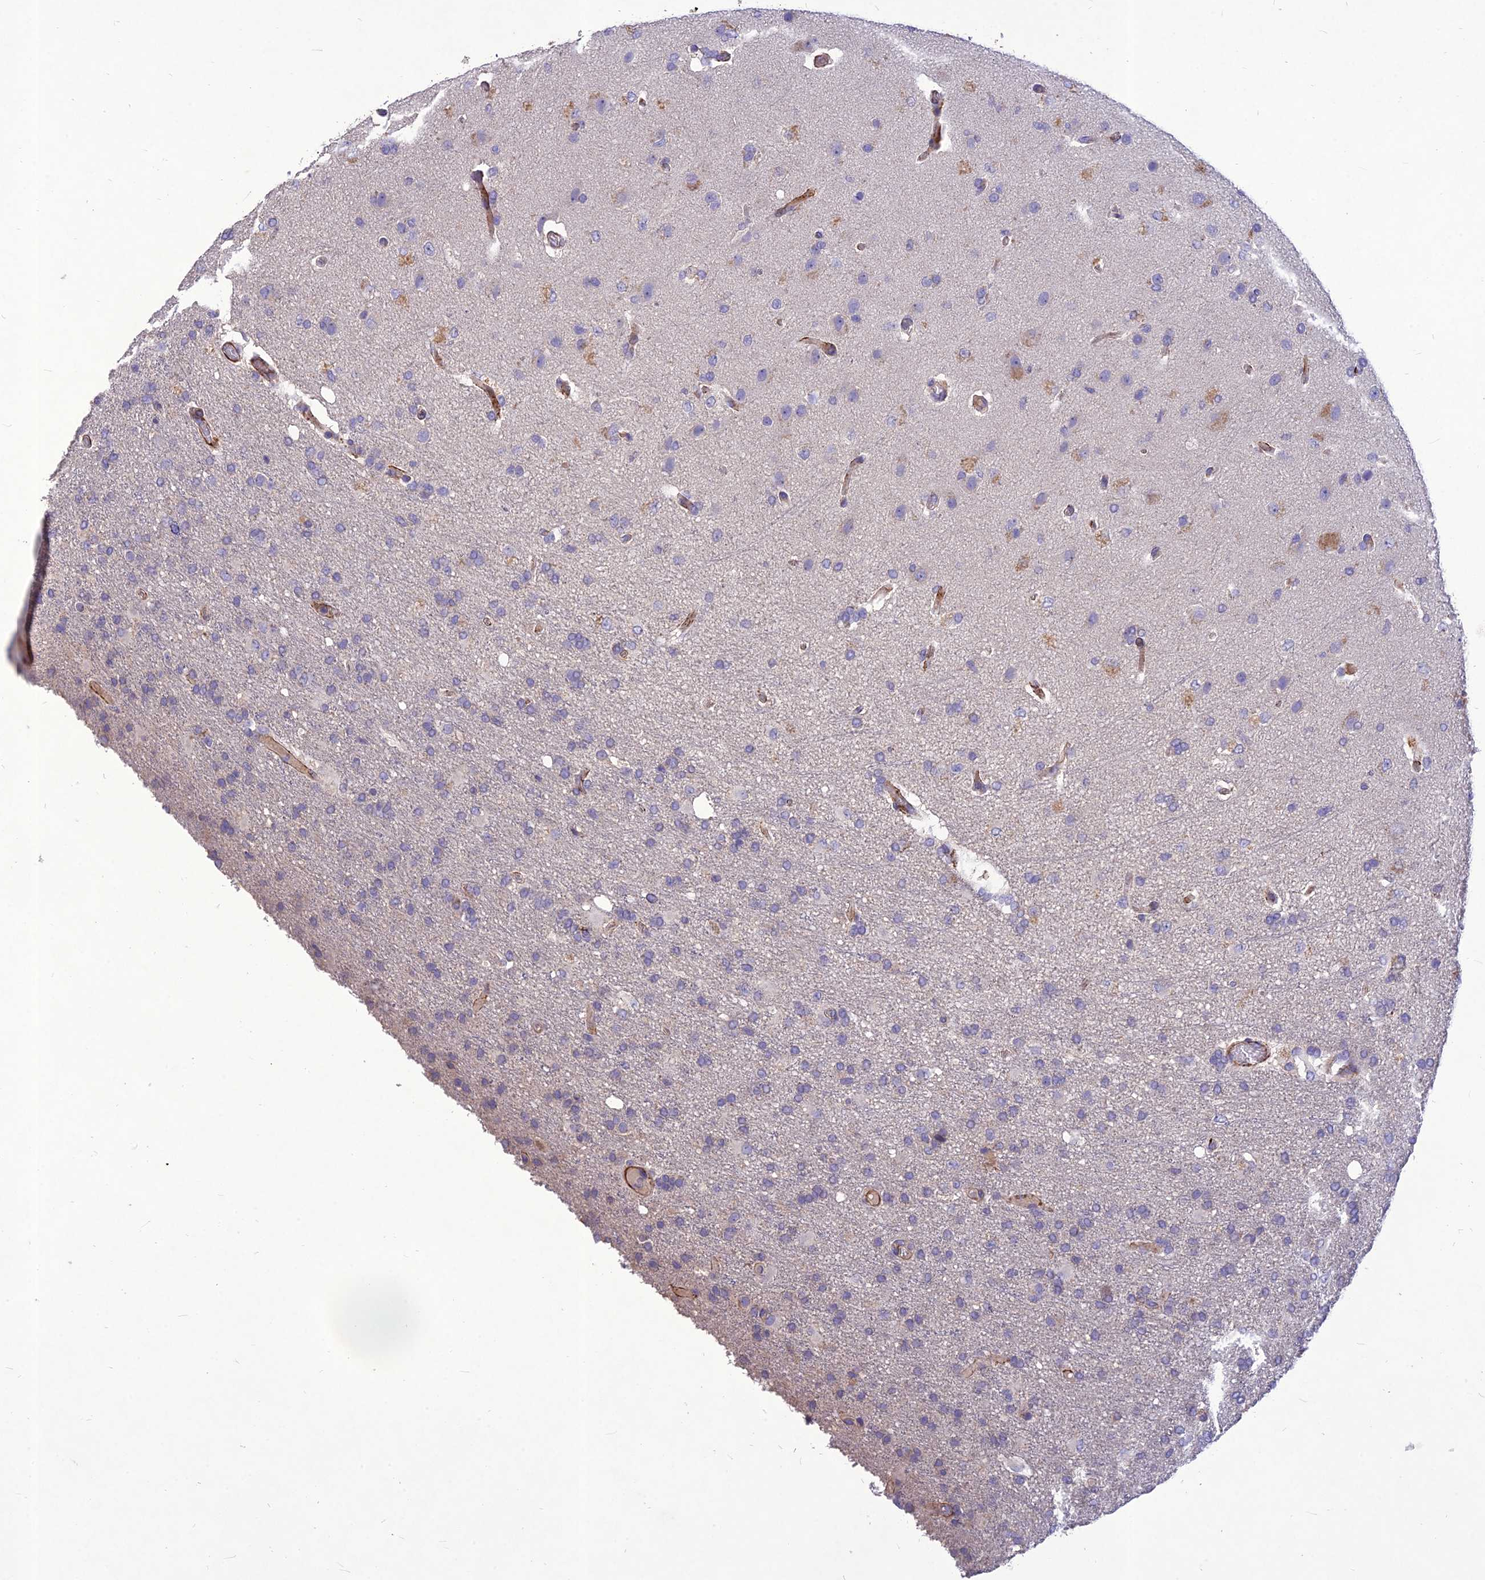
{"staining": {"intensity": "negative", "quantity": "none", "location": "none"}, "tissue": "glioma", "cell_type": "Tumor cells", "image_type": "cancer", "snomed": [{"axis": "morphology", "description": "Glioma, malignant, High grade"}, {"axis": "topography", "description": "Brain"}], "caption": "Immunohistochemistry (IHC) of human glioma exhibits no expression in tumor cells. Nuclei are stained in blue.", "gene": "CLUH", "patient": {"sex": "female", "age": 74}}